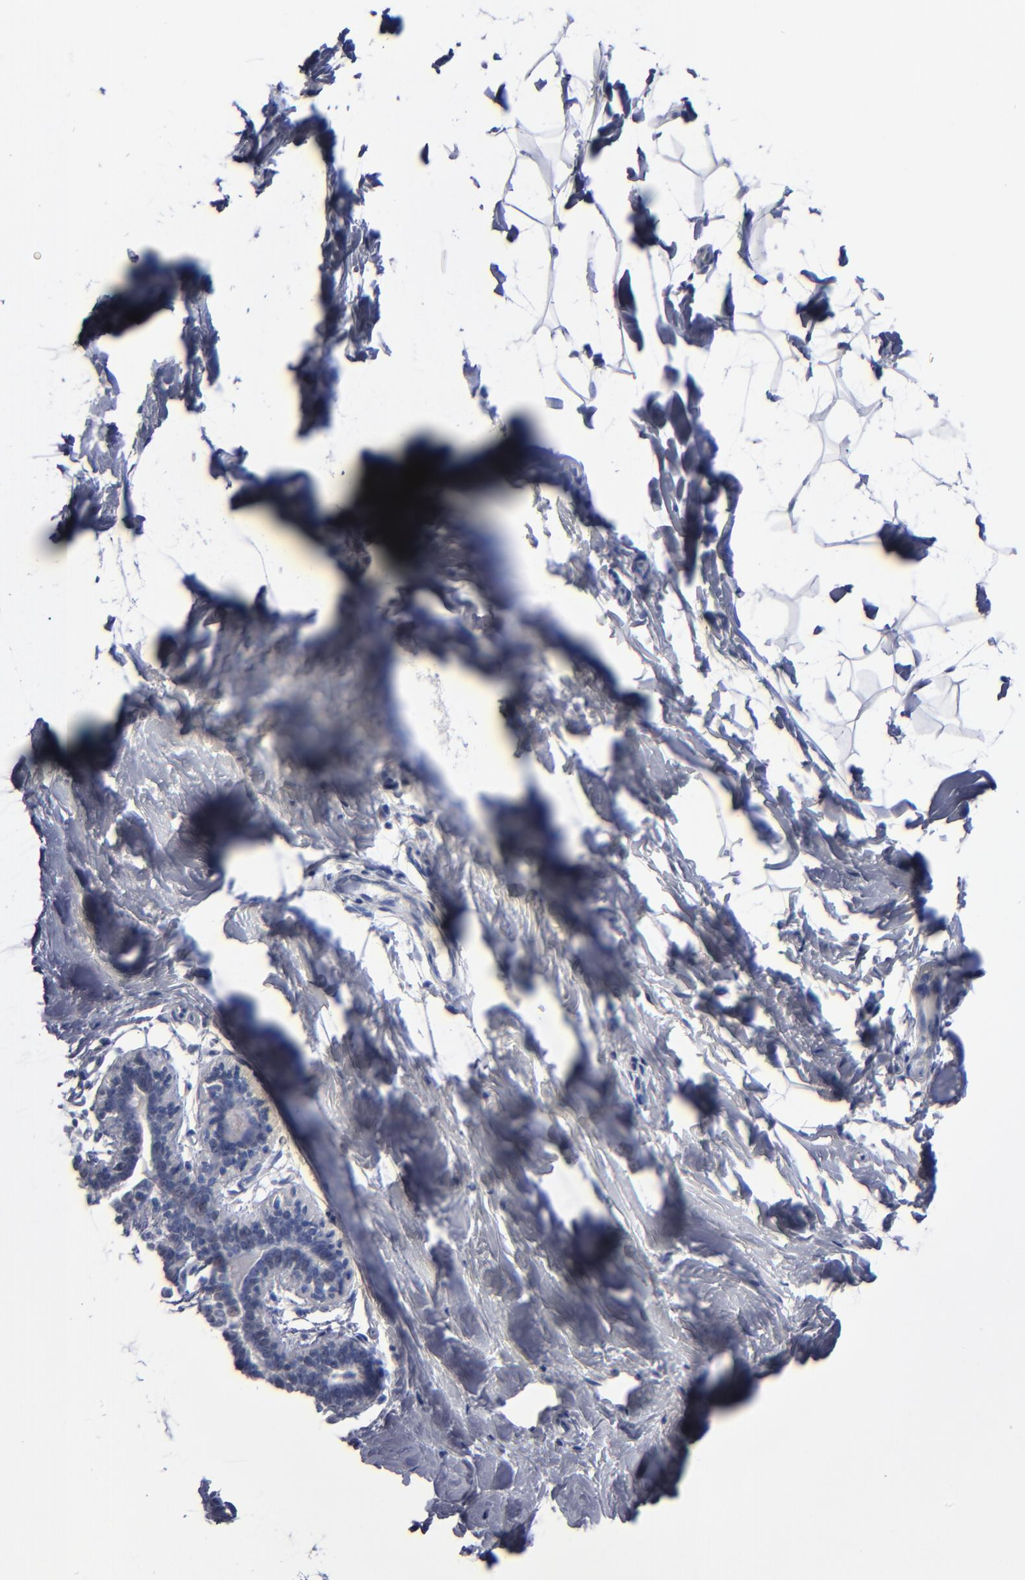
{"staining": {"intensity": "negative", "quantity": "none", "location": "none"}, "tissue": "breast", "cell_type": "Glandular cells", "image_type": "normal", "snomed": [{"axis": "morphology", "description": "Normal tissue, NOS"}, {"axis": "topography", "description": "Breast"}], "caption": "Histopathology image shows no protein positivity in glandular cells of normal breast.", "gene": "RPH3A", "patient": {"sex": "female", "age": 23}}